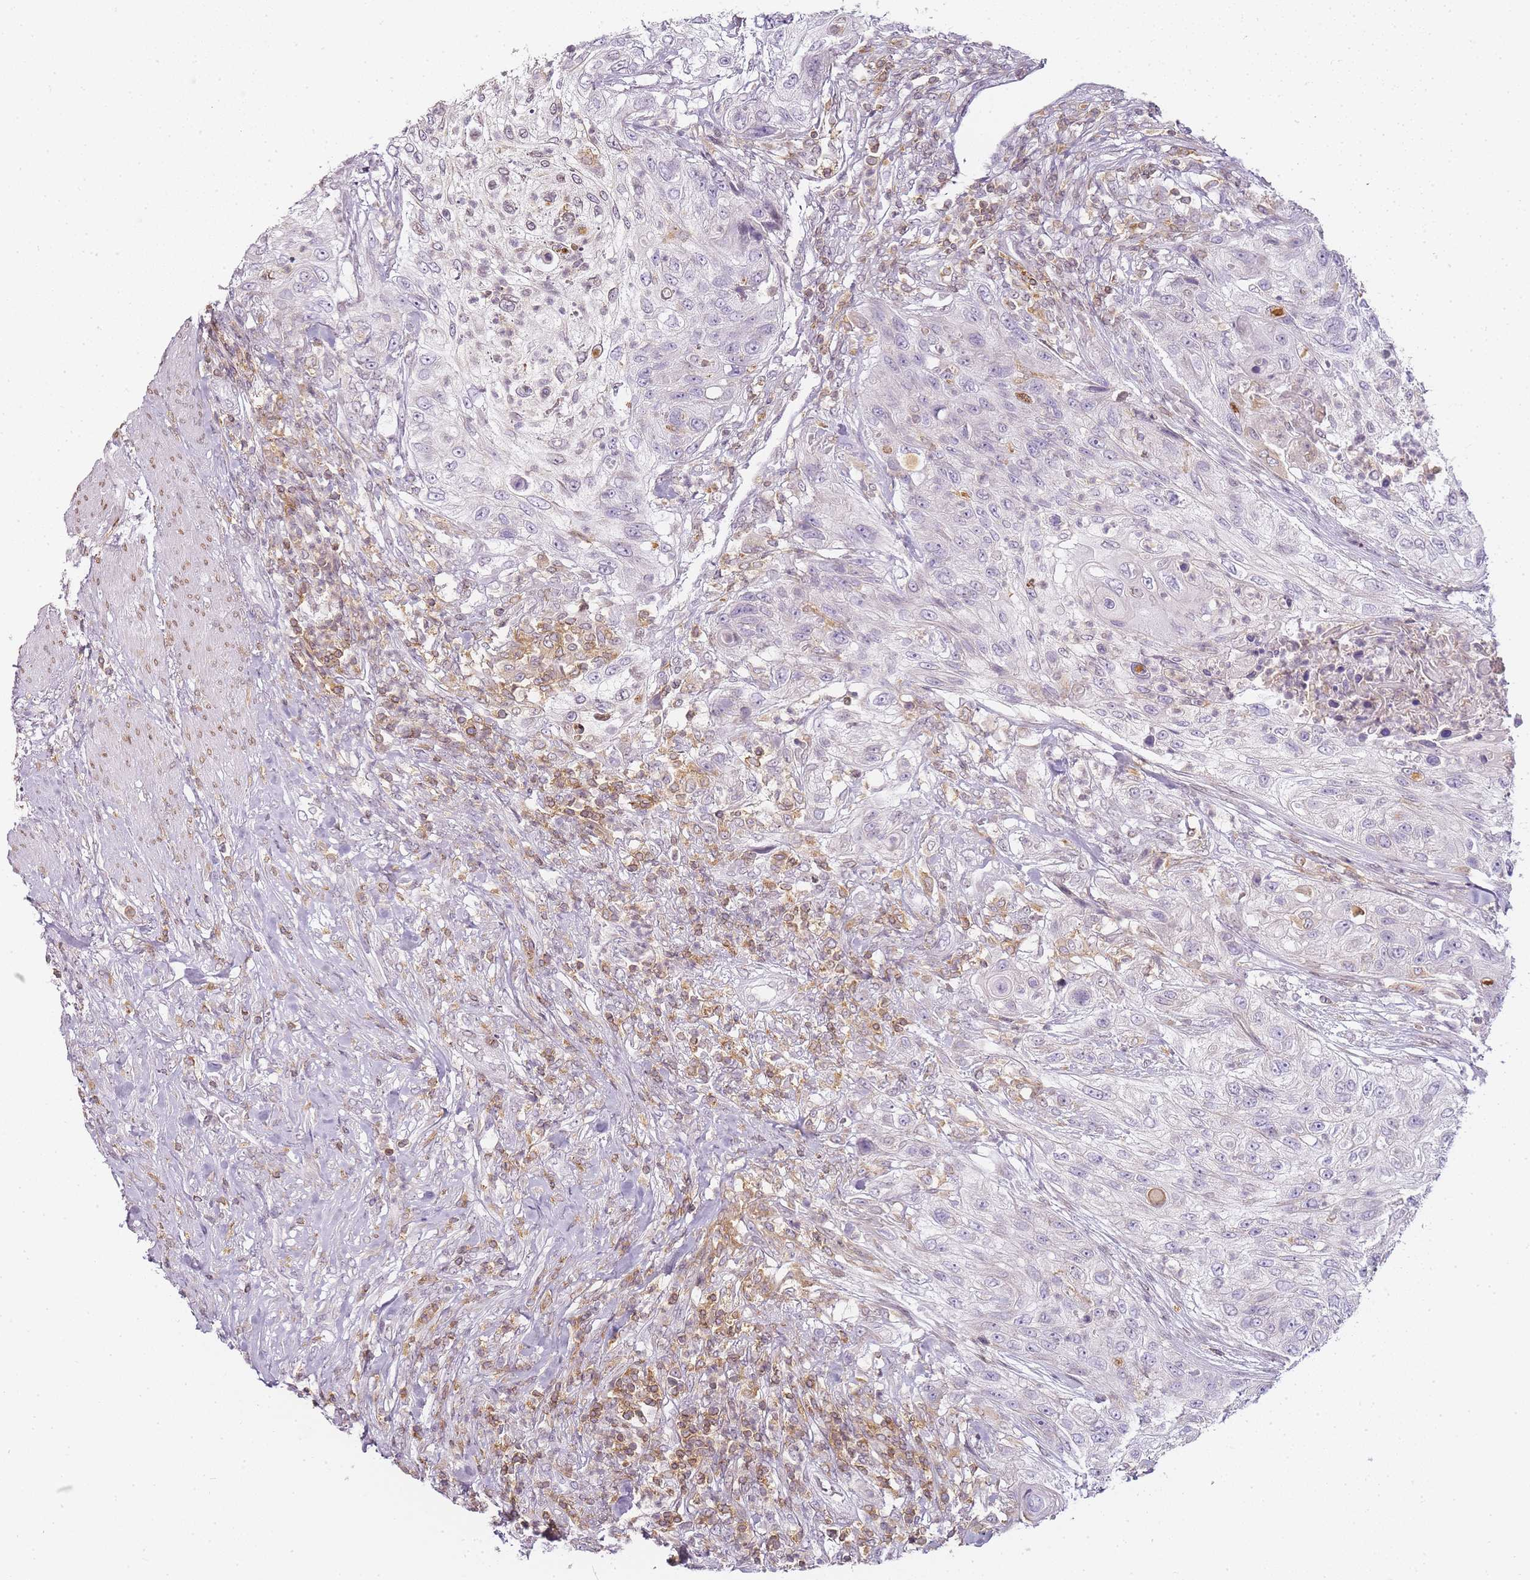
{"staining": {"intensity": "negative", "quantity": "none", "location": "none"}, "tissue": "urothelial cancer", "cell_type": "Tumor cells", "image_type": "cancer", "snomed": [{"axis": "morphology", "description": "Urothelial carcinoma, High grade"}, {"axis": "topography", "description": "Urinary bladder"}], "caption": "Tumor cells are negative for protein expression in human urothelial cancer.", "gene": "JAKMIP1", "patient": {"sex": "female", "age": 60}}